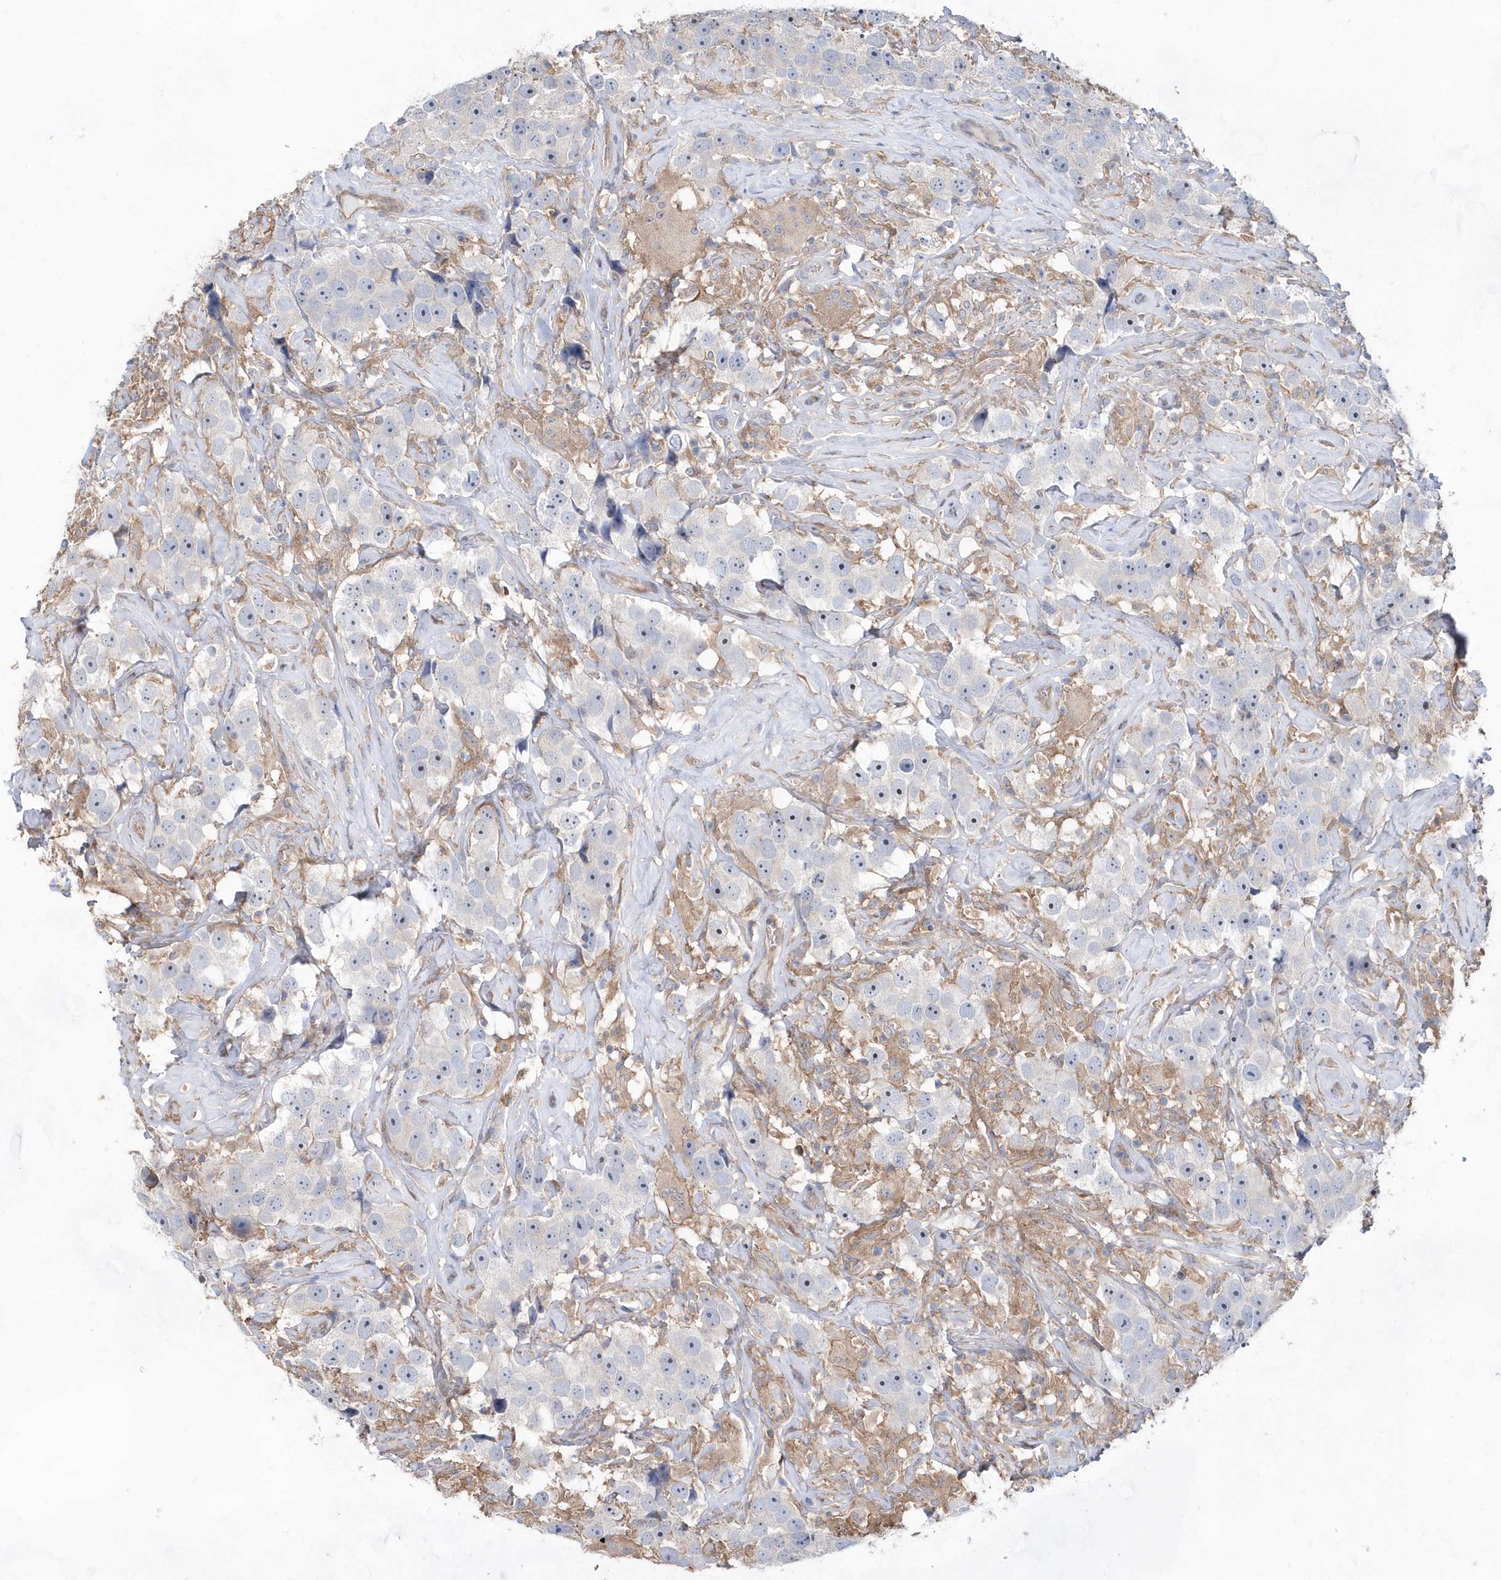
{"staining": {"intensity": "negative", "quantity": "none", "location": "none"}, "tissue": "testis cancer", "cell_type": "Tumor cells", "image_type": "cancer", "snomed": [{"axis": "morphology", "description": "Seminoma, NOS"}, {"axis": "topography", "description": "Testis"}], "caption": "A high-resolution histopathology image shows immunohistochemistry (IHC) staining of testis cancer, which shows no significant positivity in tumor cells.", "gene": "BDH2", "patient": {"sex": "male", "age": 49}}